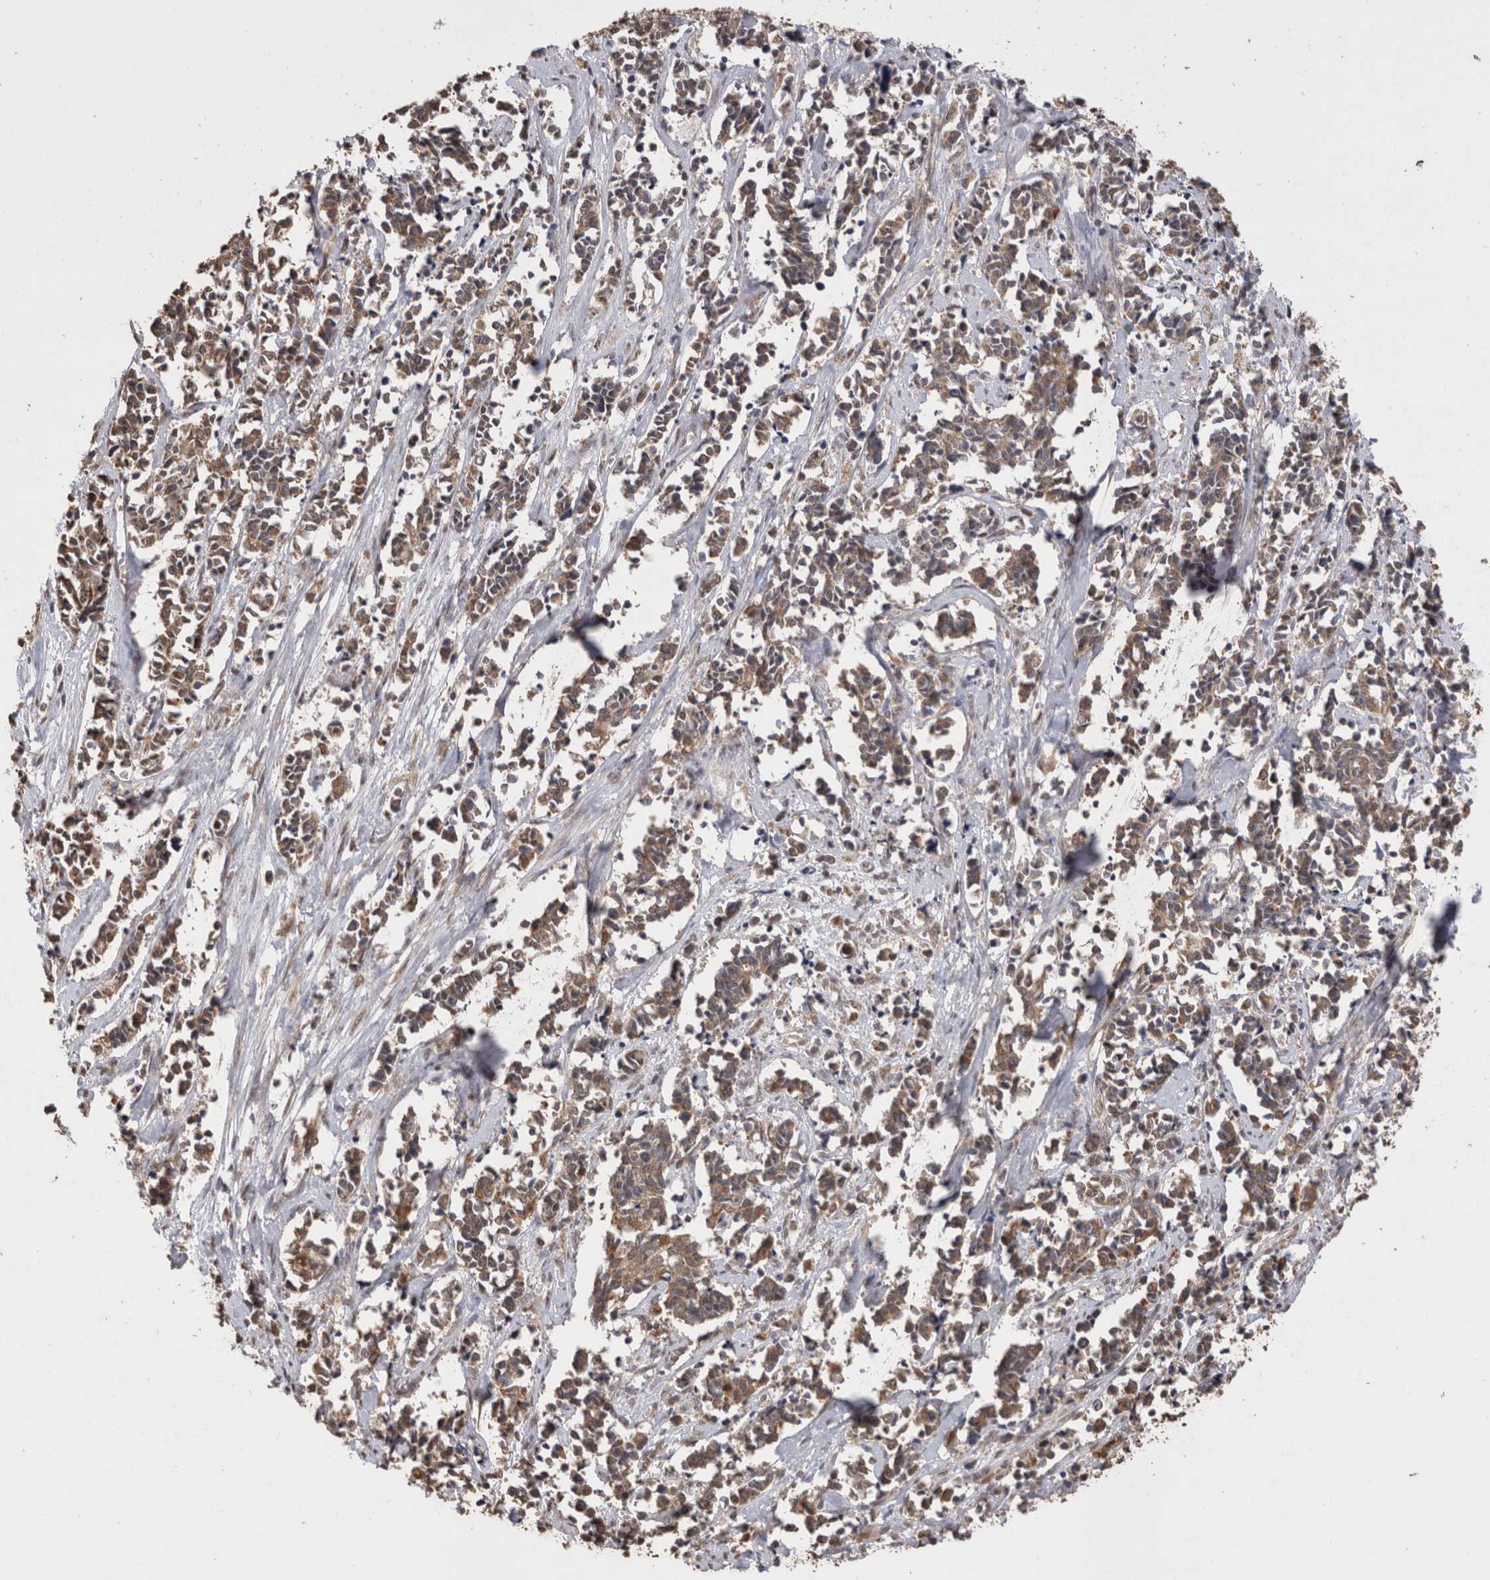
{"staining": {"intensity": "weak", "quantity": ">75%", "location": "cytoplasmic/membranous"}, "tissue": "cervical cancer", "cell_type": "Tumor cells", "image_type": "cancer", "snomed": [{"axis": "morphology", "description": "Squamous cell carcinoma, NOS"}, {"axis": "topography", "description": "Cervix"}], "caption": "IHC (DAB) staining of cervical cancer demonstrates weak cytoplasmic/membranous protein staining in approximately >75% of tumor cells. (Stains: DAB in brown, nuclei in blue, Microscopy: brightfield microscopy at high magnification).", "gene": "GRK5", "patient": {"sex": "female", "age": 35}}